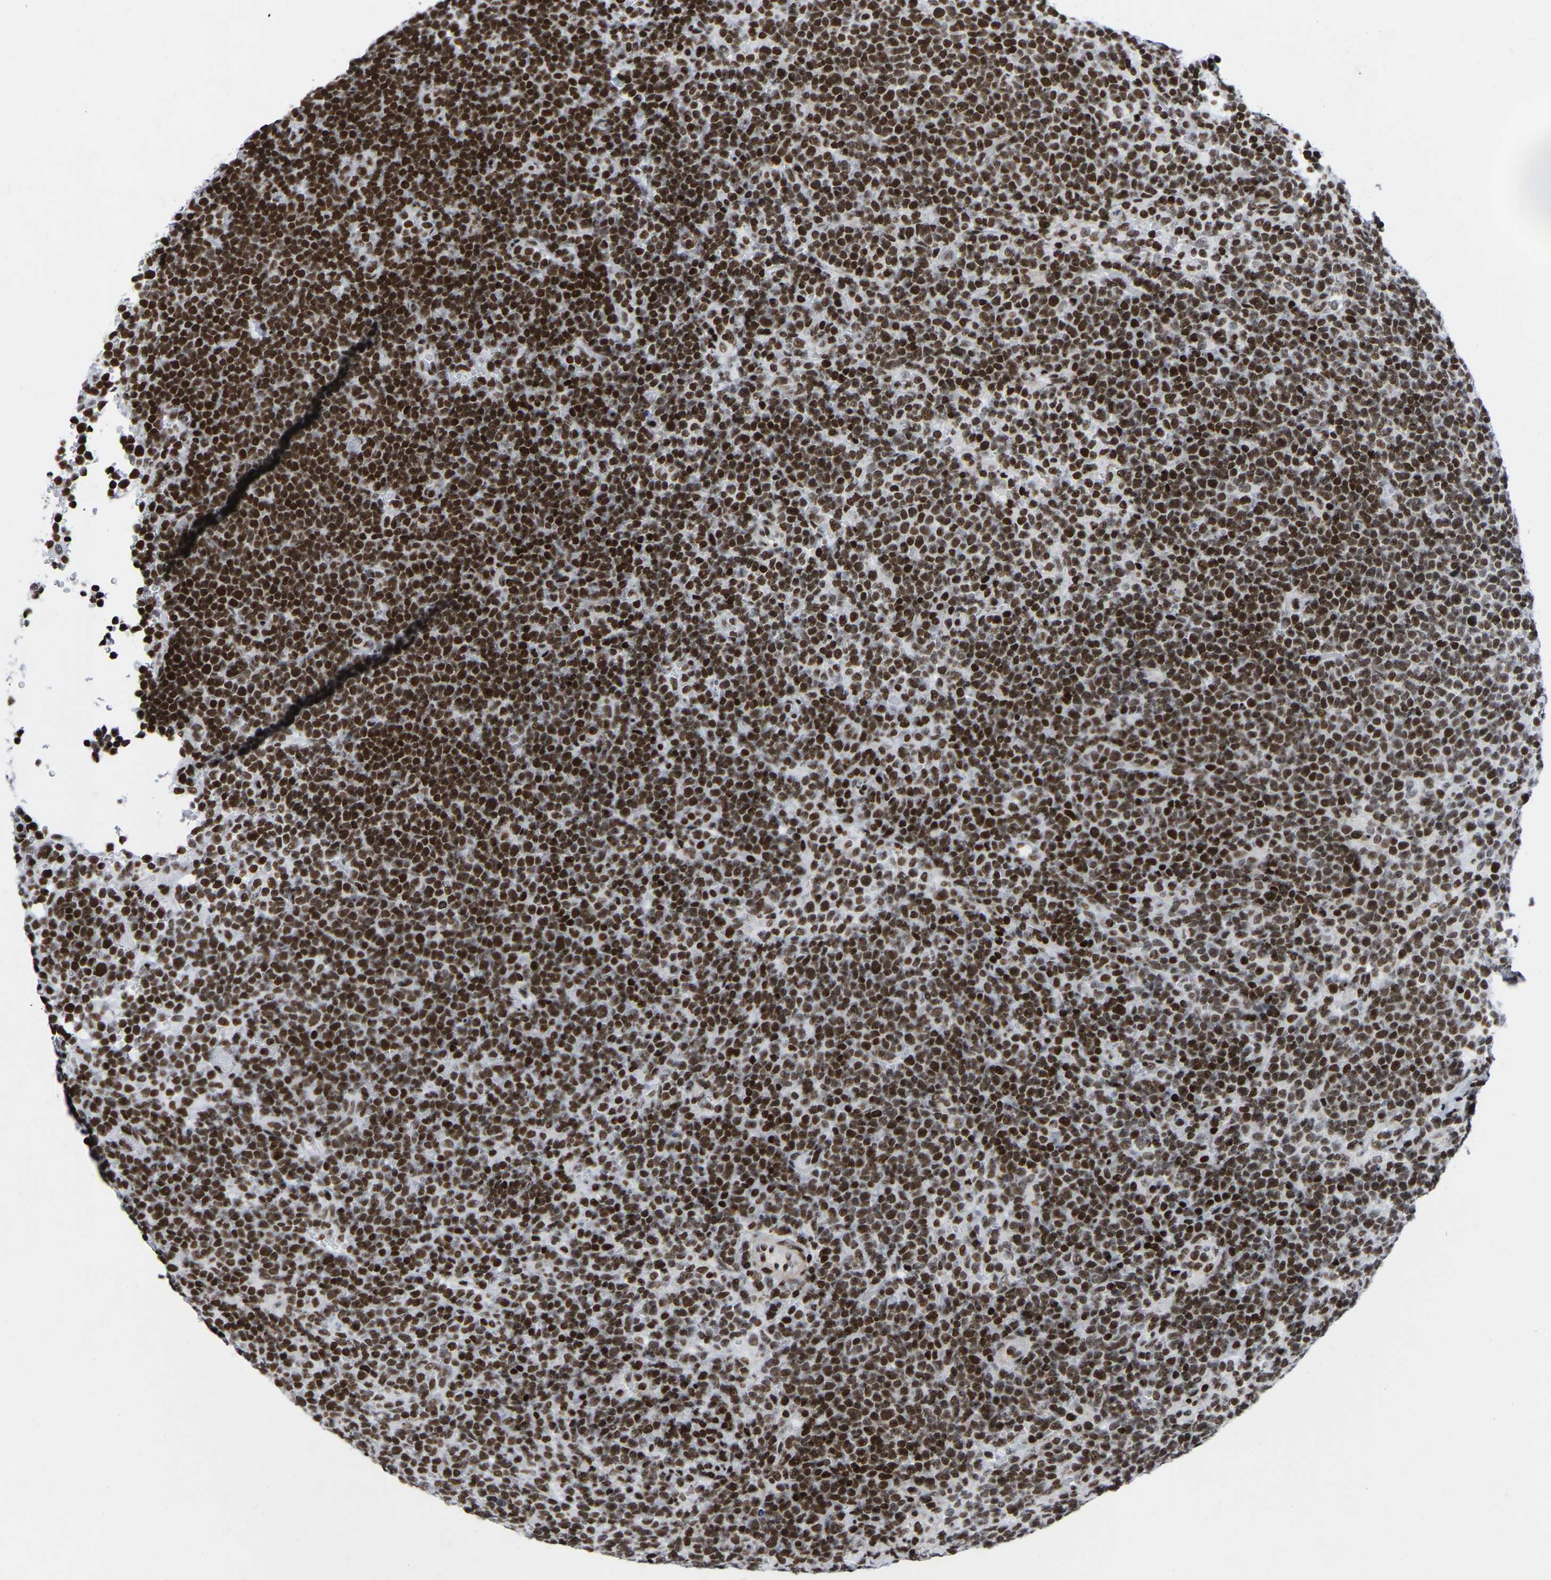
{"staining": {"intensity": "strong", "quantity": ">75%", "location": "nuclear"}, "tissue": "lymphoma", "cell_type": "Tumor cells", "image_type": "cancer", "snomed": [{"axis": "morphology", "description": "Malignant lymphoma, non-Hodgkin's type, High grade"}, {"axis": "topography", "description": "Lymph node"}], "caption": "Lymphoma was stained to show a protein in brown. There is high levels of strong nuclear positivity in approximately >75% of tumor cells. (Stains: DAB in brown, nuclei in blue, Microscopy: brightfield microscopy at high magnification).", "gene": "PRCC", "patient": {"sex": "male", "age": 61}}